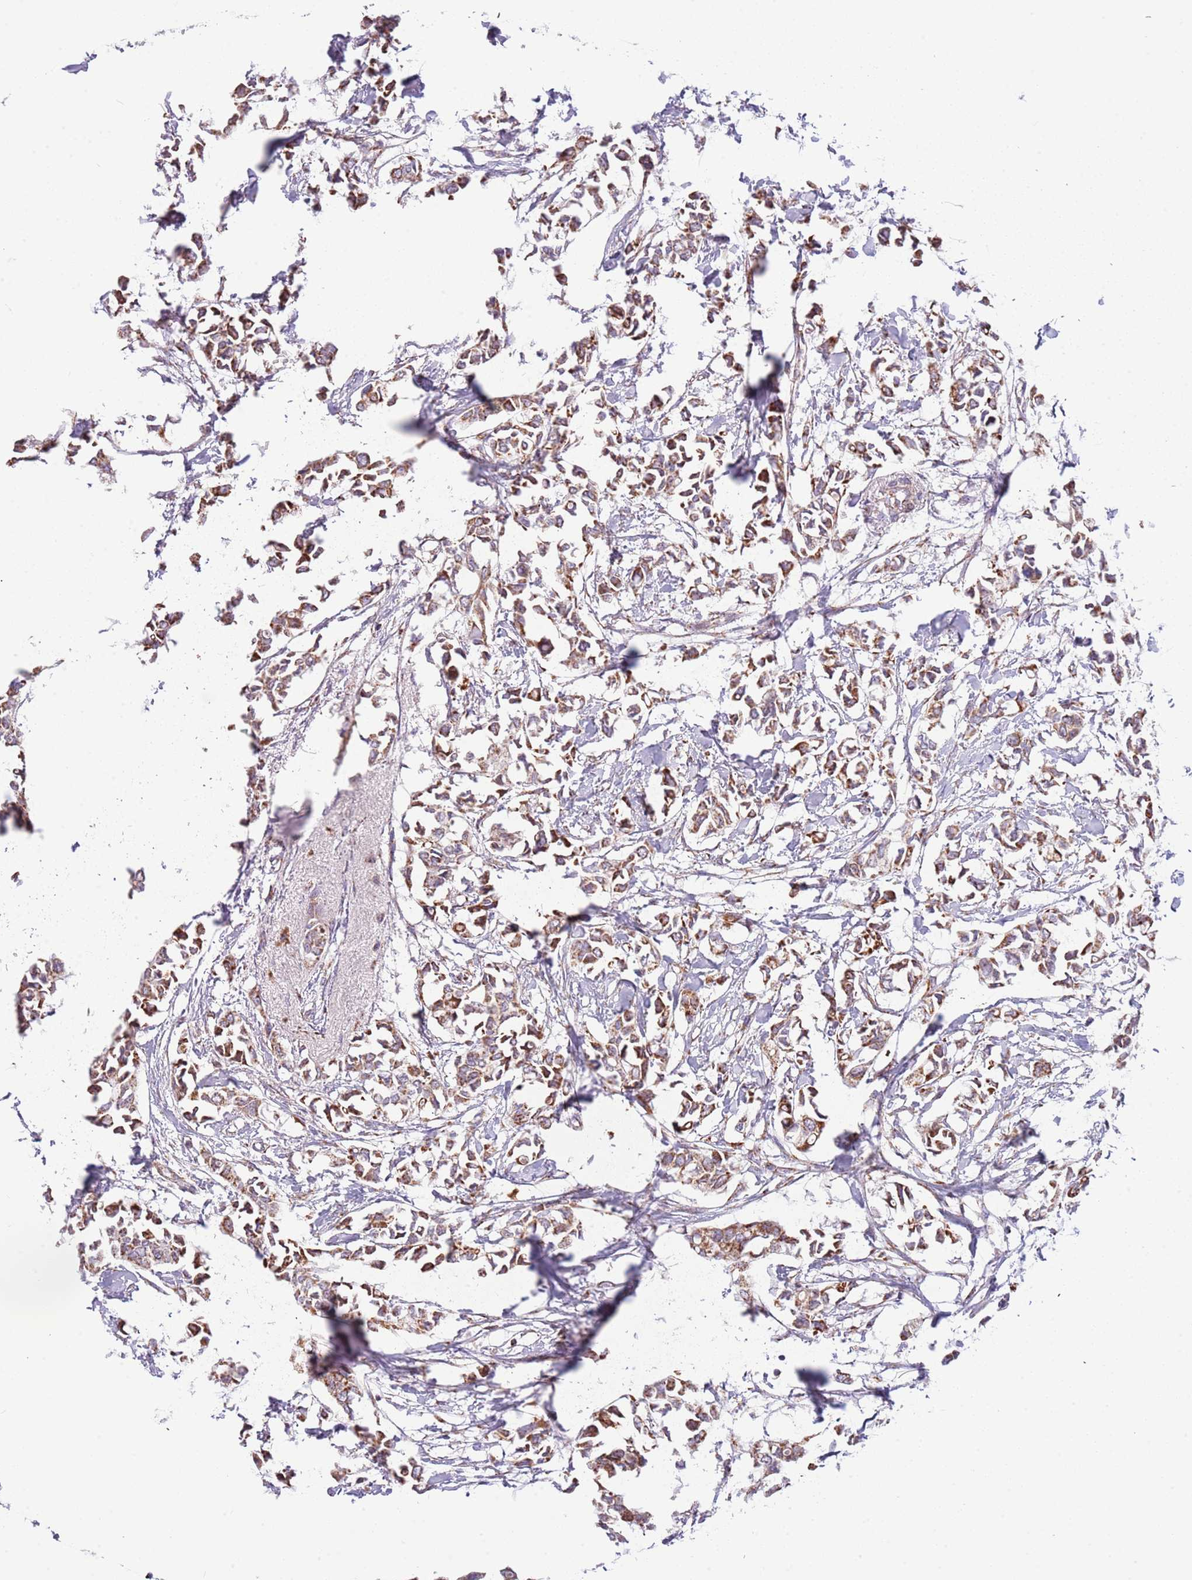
{"staining": {"intensity": "moderate", "quantity": ">75%", "location": "cytoplasmic/membranous"}, "tissue": "breast cancer", "cell_type": "Tumor cells", "image_type": "cancer", "snomed": [{"axis": "morphology", "description": "Duct carcinoma"}, {"axis": "topography", "description": "Breast"}], "caption": "About >75% of tumor cells in human breast cancer (infiltrating ductal carcinoma) reveal moderate cytoplasmic/membranous protein positivity as visualized by brown immunohistochemical staining.", "gene": "LHX6", "patient": {"sex": "female", "age": 41}}